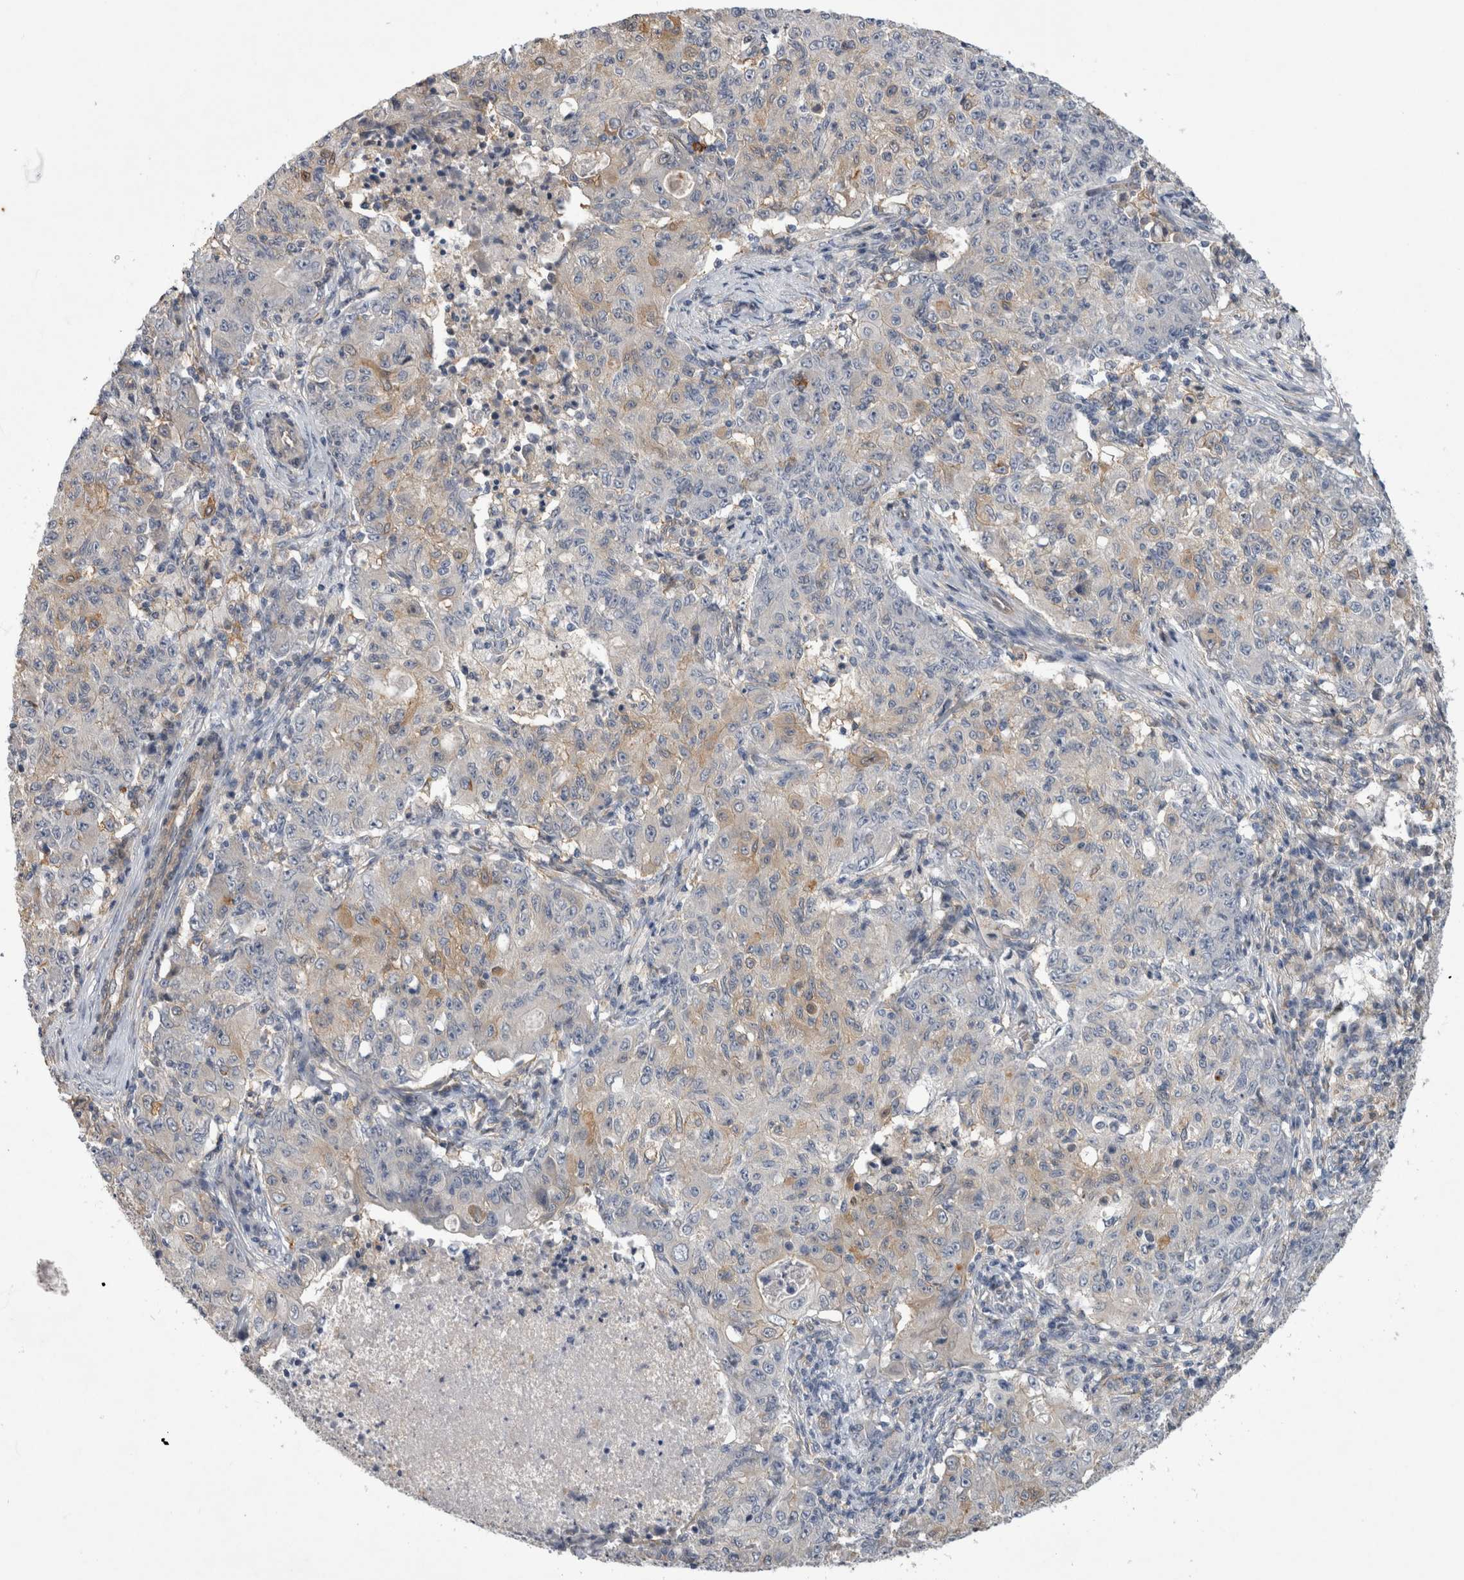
{"staining": {"intensity": "negative", "quantity": "none", "location": "none"}, "tissue": "ovarian cancer", "cell_type": "Tumor cells", "image_type": "cancer", "snomed": [{"axis": "morphology", "description": "Carcinoma, endometroid"}, {"axis": "topography", "description": "Ovary"}], "caption": "Endometroid carcinoma (ovarian) was stained to show a protein in brown. There is no significant positivity in tumor cells.", "gene": "ANKFY1", "patient": {"sex": "female", "age": 42}}